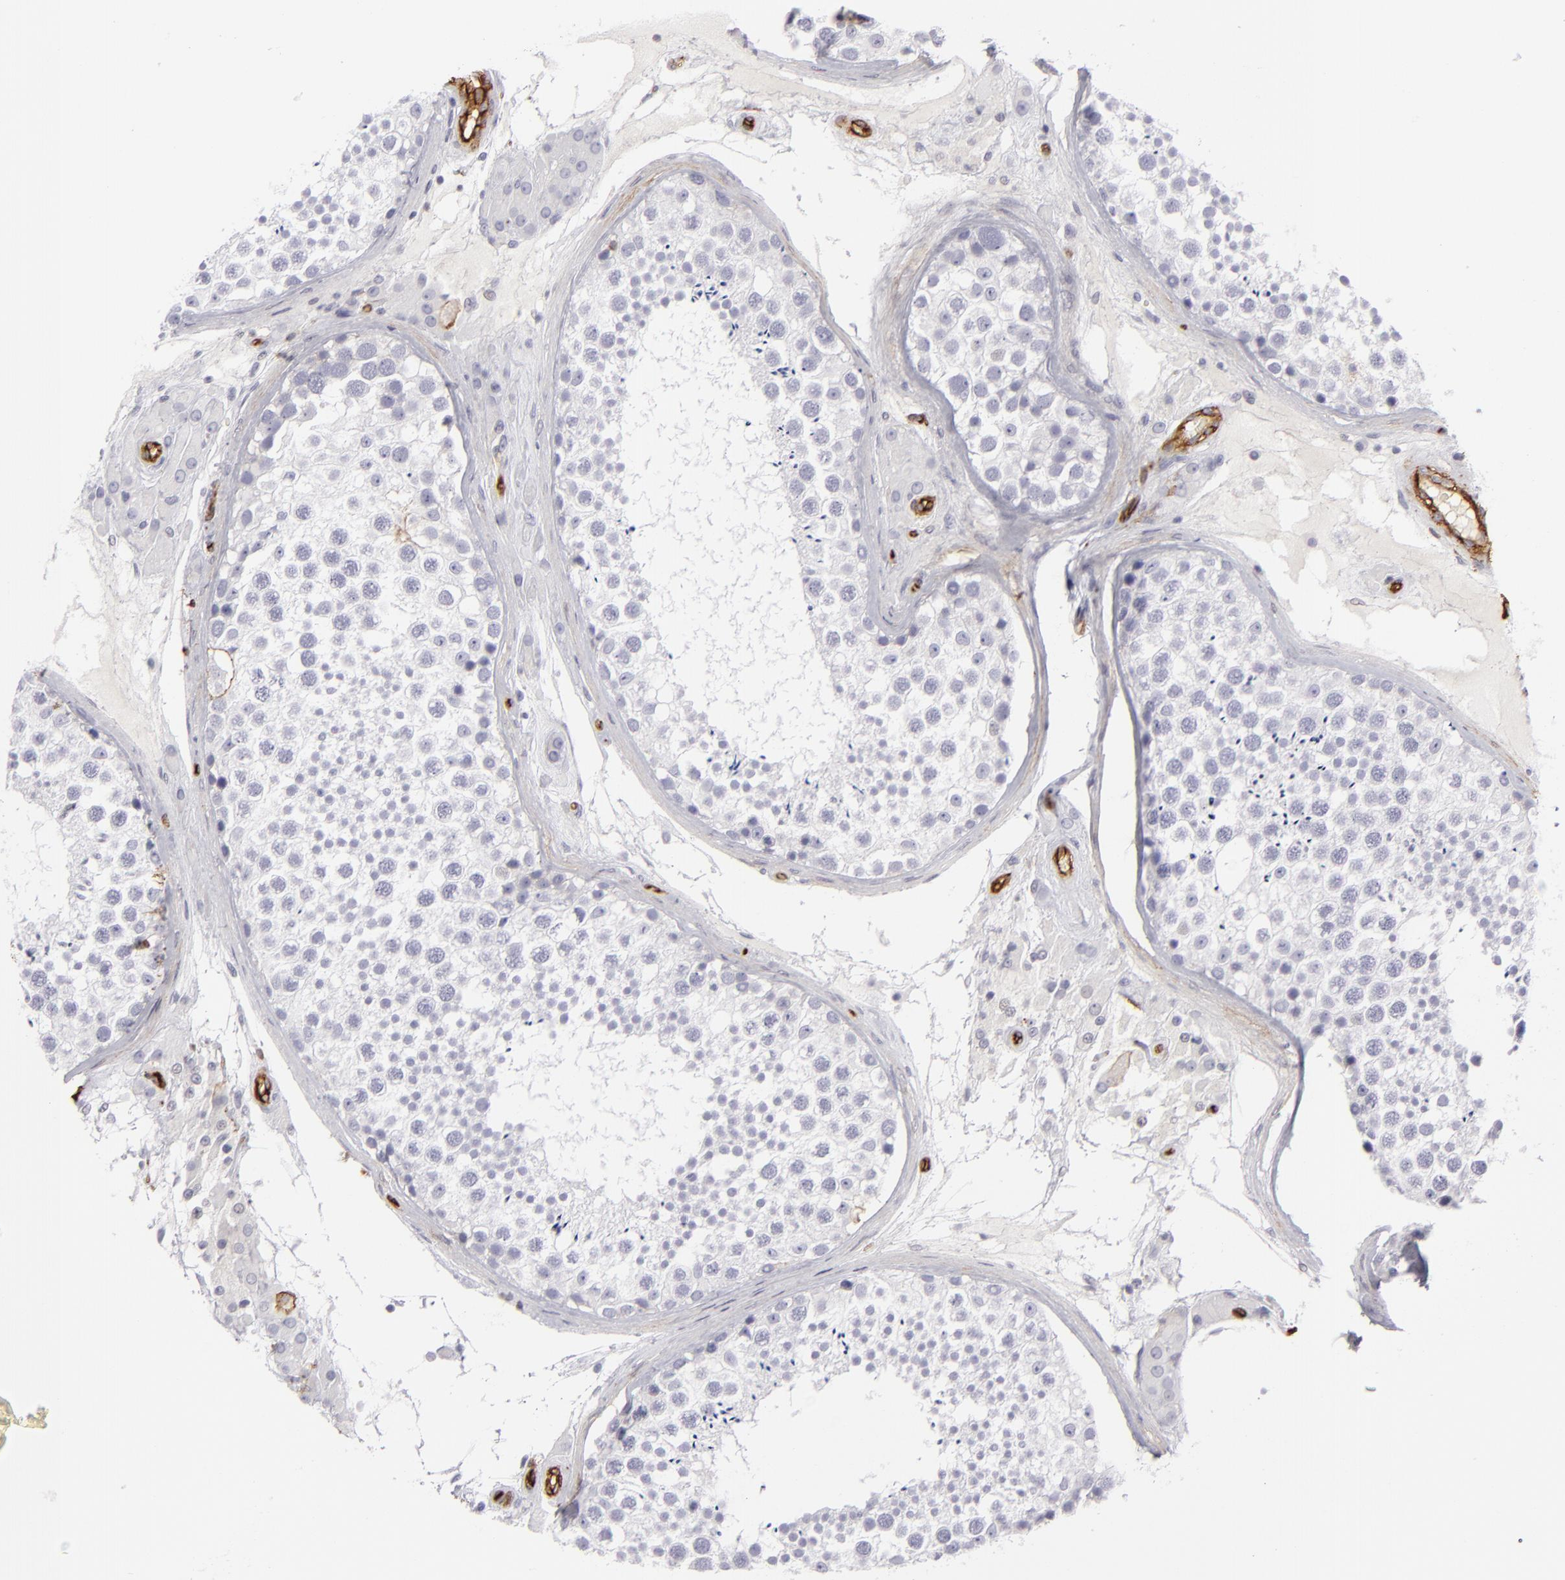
{"staining": {"intensity": "negative", "quantity": "none", "location": "none"}, "tissue": "testis", "cell_type": "Cells in seminiferous ducts", "image_type": "normal", "snomed": [{"axis": "morphology", "description": "Normal tissue, NOS"}, {"axis": "topography", "description": "Testis"}], "caption": "This micrograph is of normal testis stained with IHC to label a protein in brown with the nuclei are counter-stained blue. There is no staining in cells in seminiferous ducts.", "gene": "MCAM", "patient": {"sex": "male", "age": 46}}